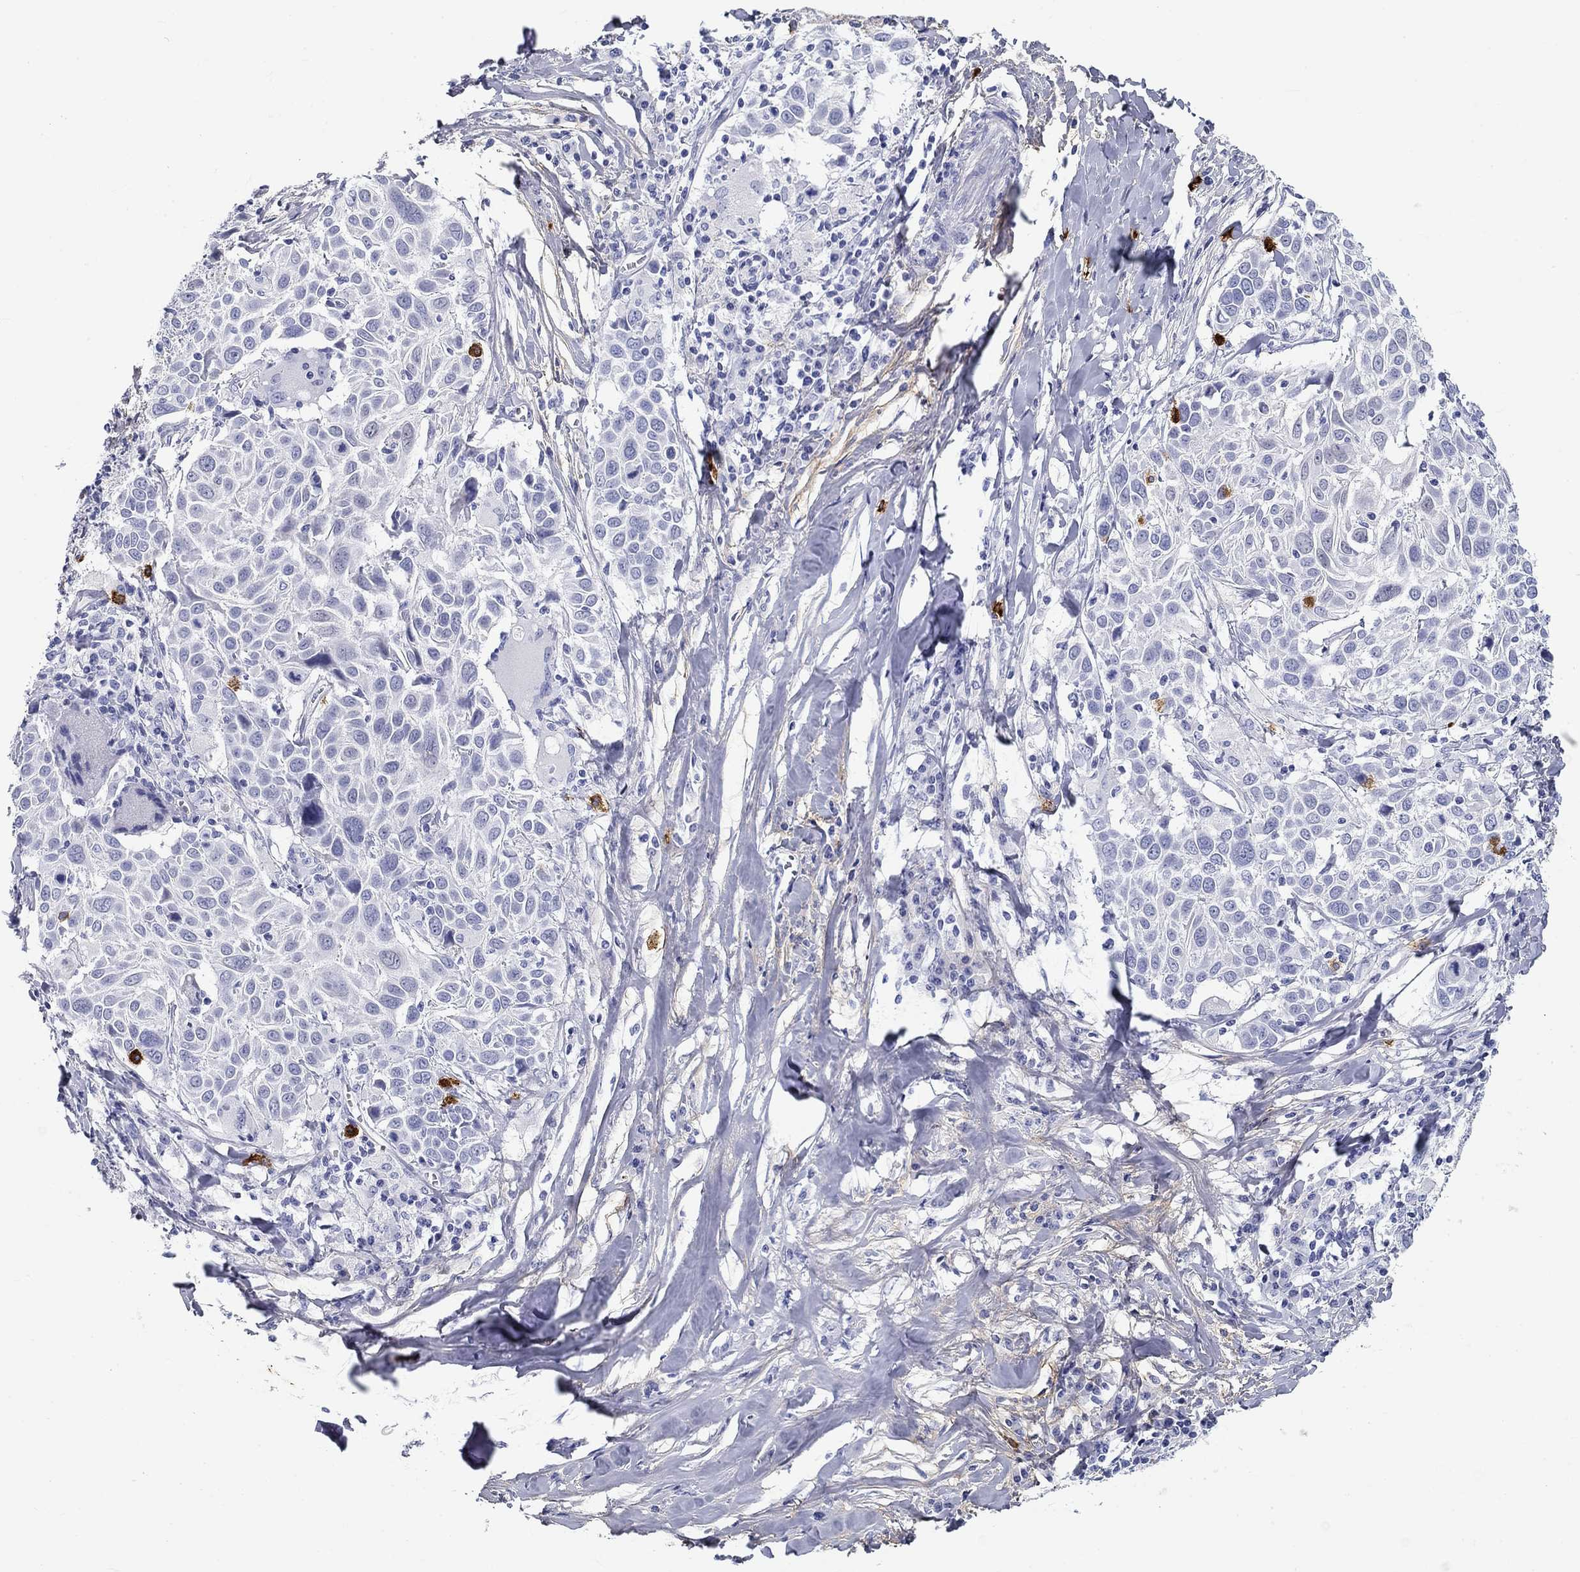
{"staining": {"intensity": "negative", "quantity": "none", "location": "none"}, "tissue": "lung cancer", "cell_type": "Tumor cells", "image_type": "cancer", "snomed": [{"axis": "morphology", "description": "Squamous cell carcinoma, NOS"}, {"axis": "topography", "description": "Lung"}], "caption": "IHC of lung squamous cell carcinoma displays no staining in tumor cells.", "gene": "CD40LG", "patient": {"sex": "male", "age": 57}}